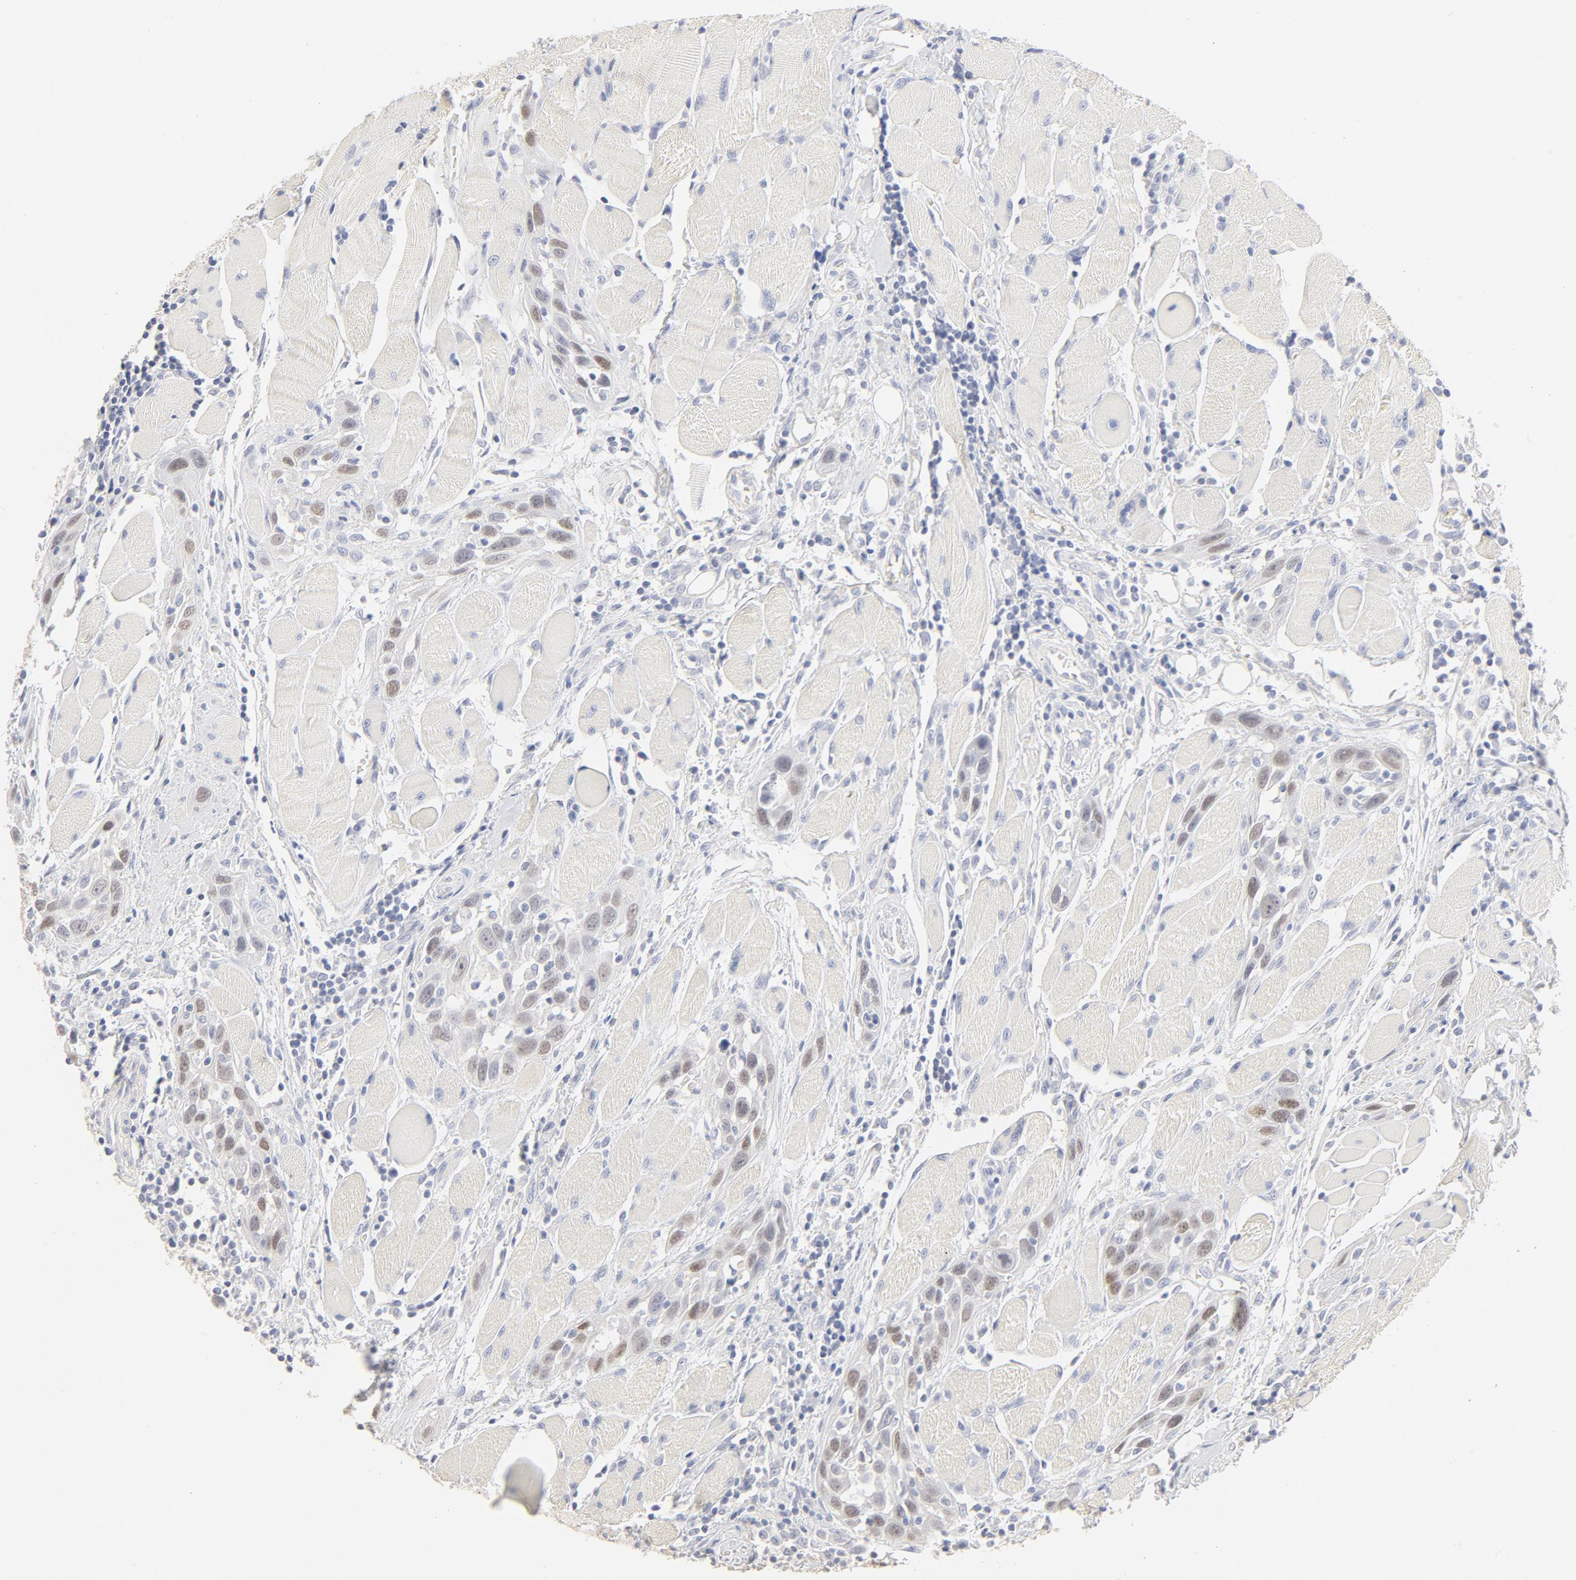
{"staining": {"intensity": "moderate", "quantity": "25%-75%", "location": "nuclear"}, "tissue": "head and neck cancer", "cell_type": "Tumor cells", "image_type": "cancer", "snomed": [{"axis": "morphology", "description": "Squamous cell carcinoma, NOS"}, {"axis": "topography", "description": "Oral tissue"}, {"axis": "topography", "description": "Head-Neck"}], "caption": "Immunohistochemical staining of human head and neck cancer displays moderate nuclear protein expression in about 25%-75% of tumor cells.", "gene": "FCGBP", "patient": {"sex": "female", "age": 50}}